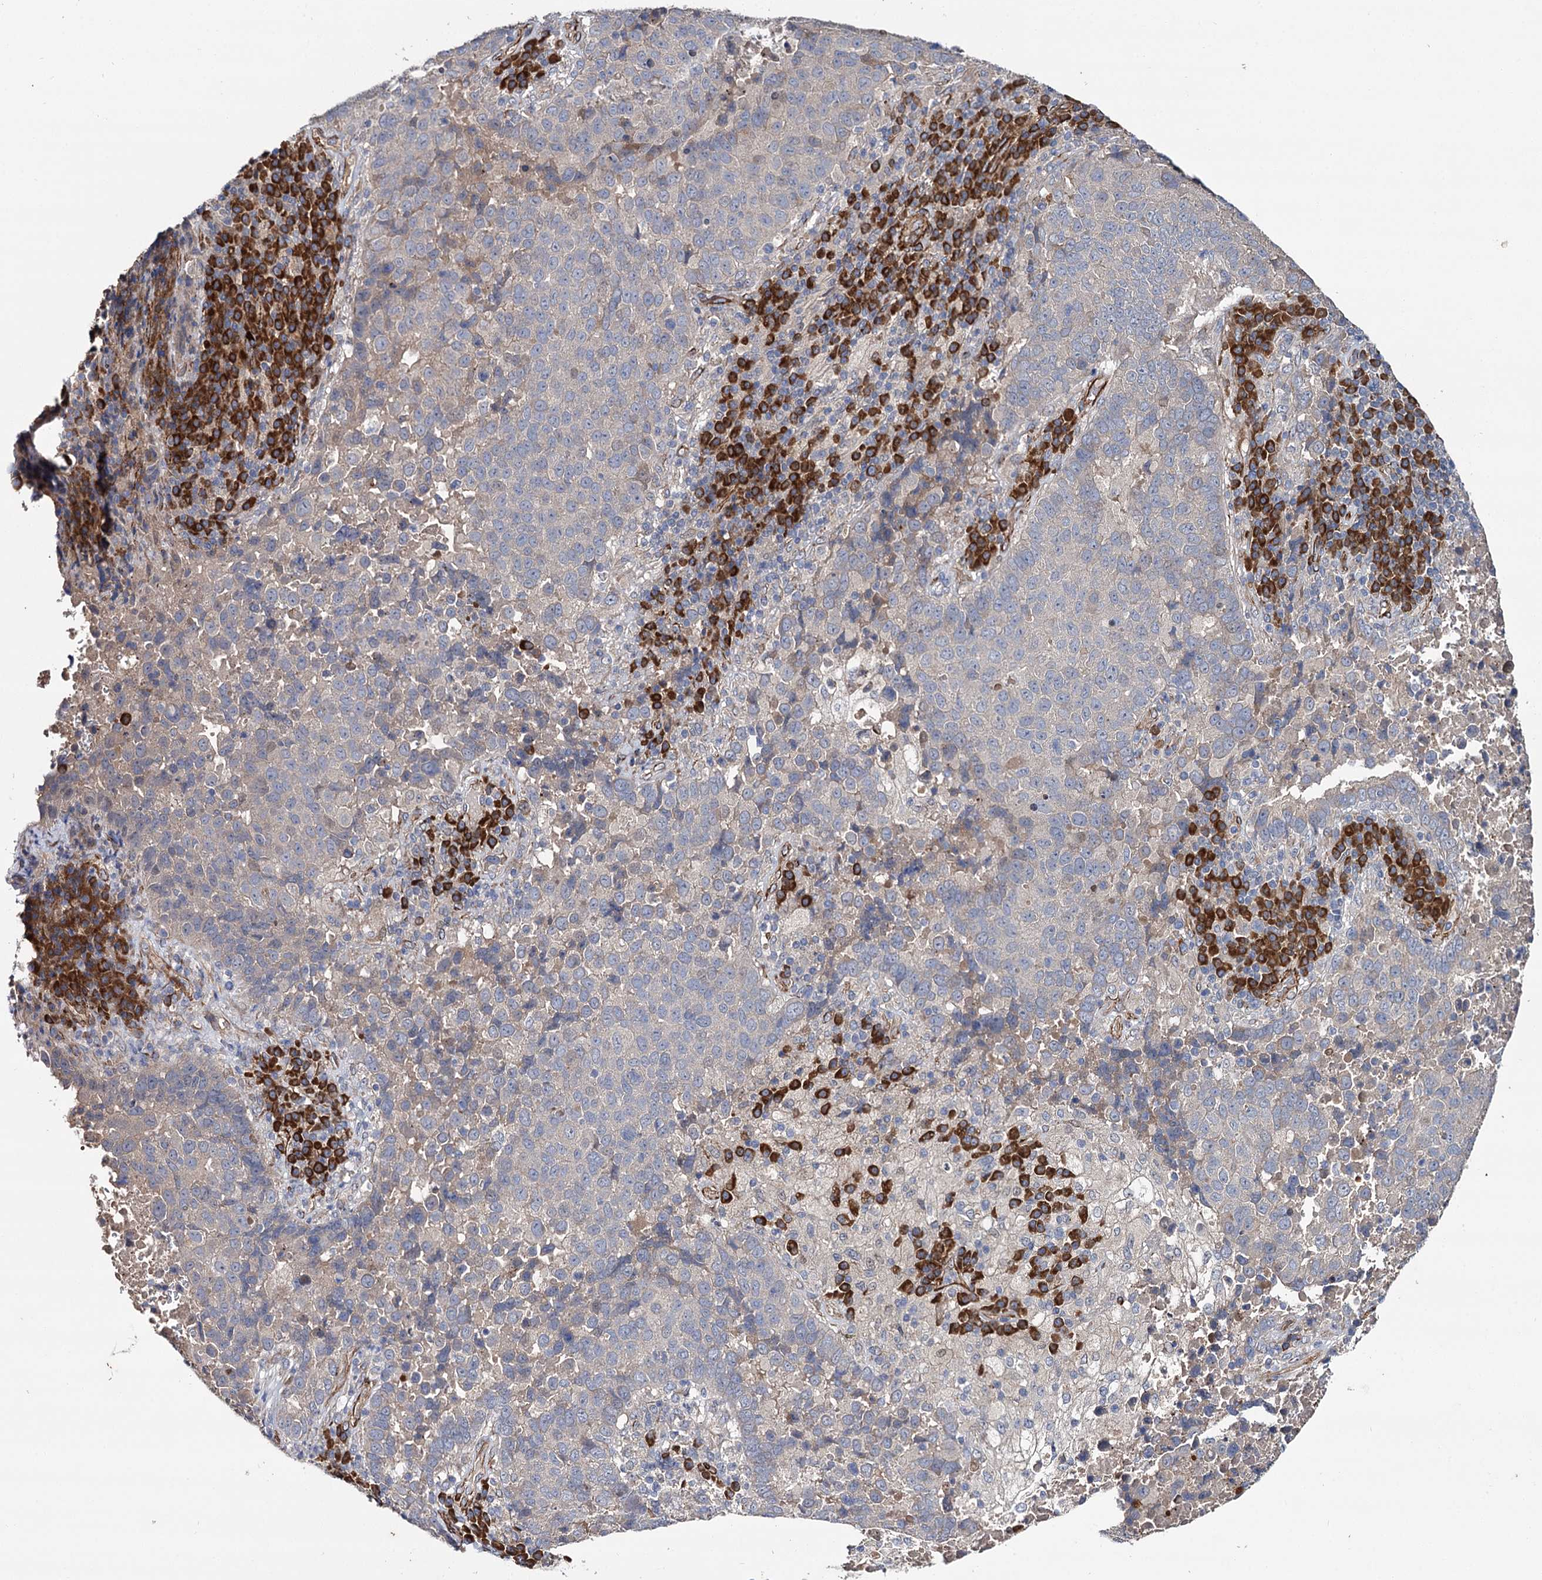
{"staining": {"intensity": "negative", "quantity": "none", "location": "none"}, "tissue": "lung cancer", "cell_type": "Tumor cells", "image_type": "cancer", "snomed": [{"axis": "morphology", "description": "Squamous cell carcinoma, NOS"}, {"axis": "topography", "description": "Lung"}], "caption": "IHC photomicrograph of neoplastic tissue: squamous cell carcinoma (lung) stained with DAB exhibits no significant protein positivity in tumor cells.", "gene": "SPATS2", "patient": {"sex": "male", "age": 73}}